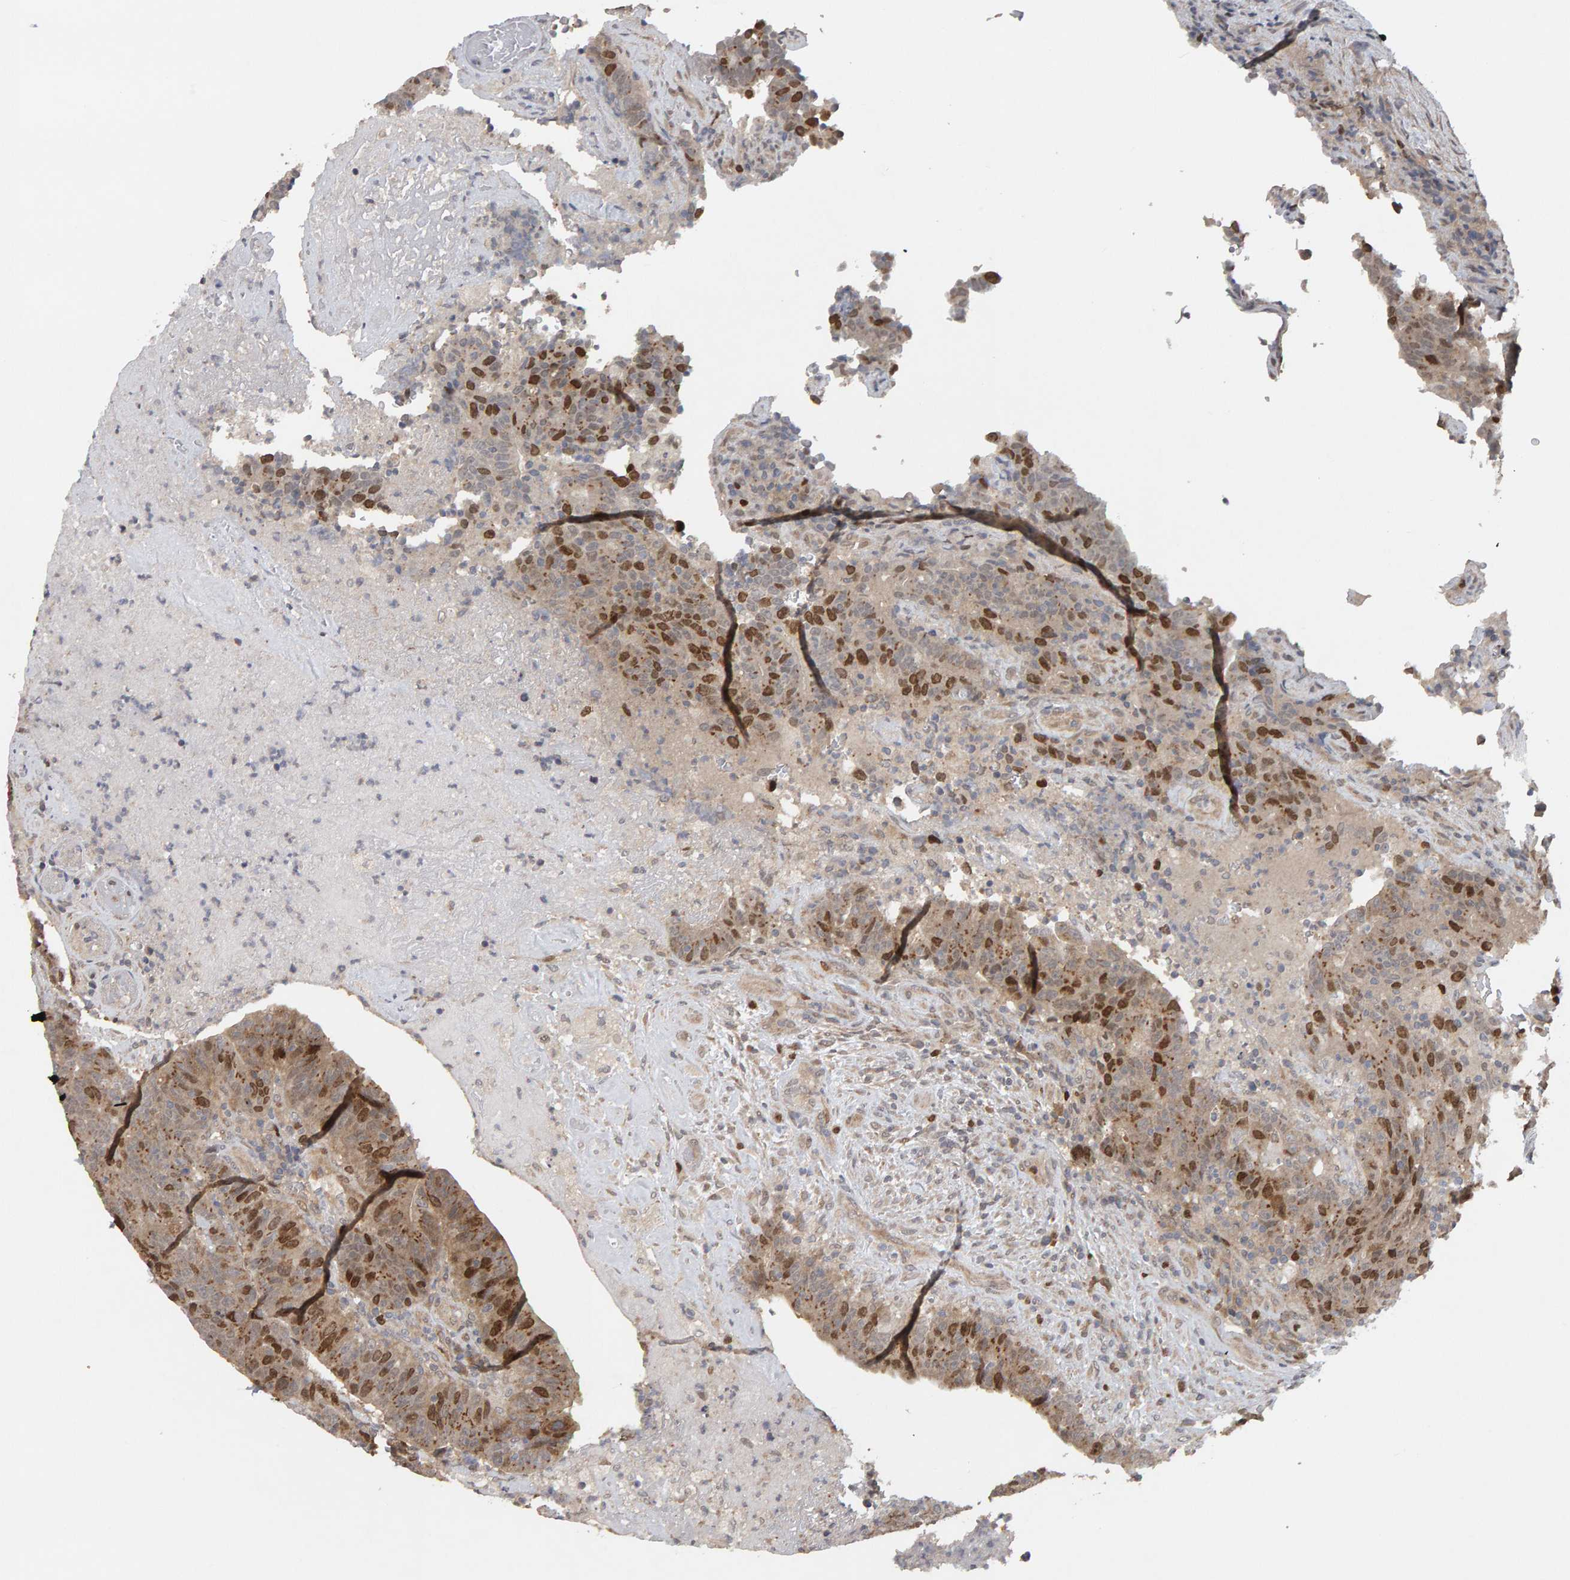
{"staining": {"intensity": "moderate", "quantity": ">75%", "location": "nuclear"}, "tissue": "colorectal cancer", "cell_type": "Tumor cells", "image_type": "cancer", "snomed": [{"axis": "morphology", "description": "Normal tissue, NOS"}, {"axis": "morphology", "description": "Adenocarcinoma, NOS"}, {"axis": "topography", "description": "Colon"}], "caption": "Protein expression analysis of human colorectal cancer reveals moderate nuclear staining in approximately >75% of tumor cells.", "gene": "CDCA5", "patient": {"sex": "female", "age": 75}}